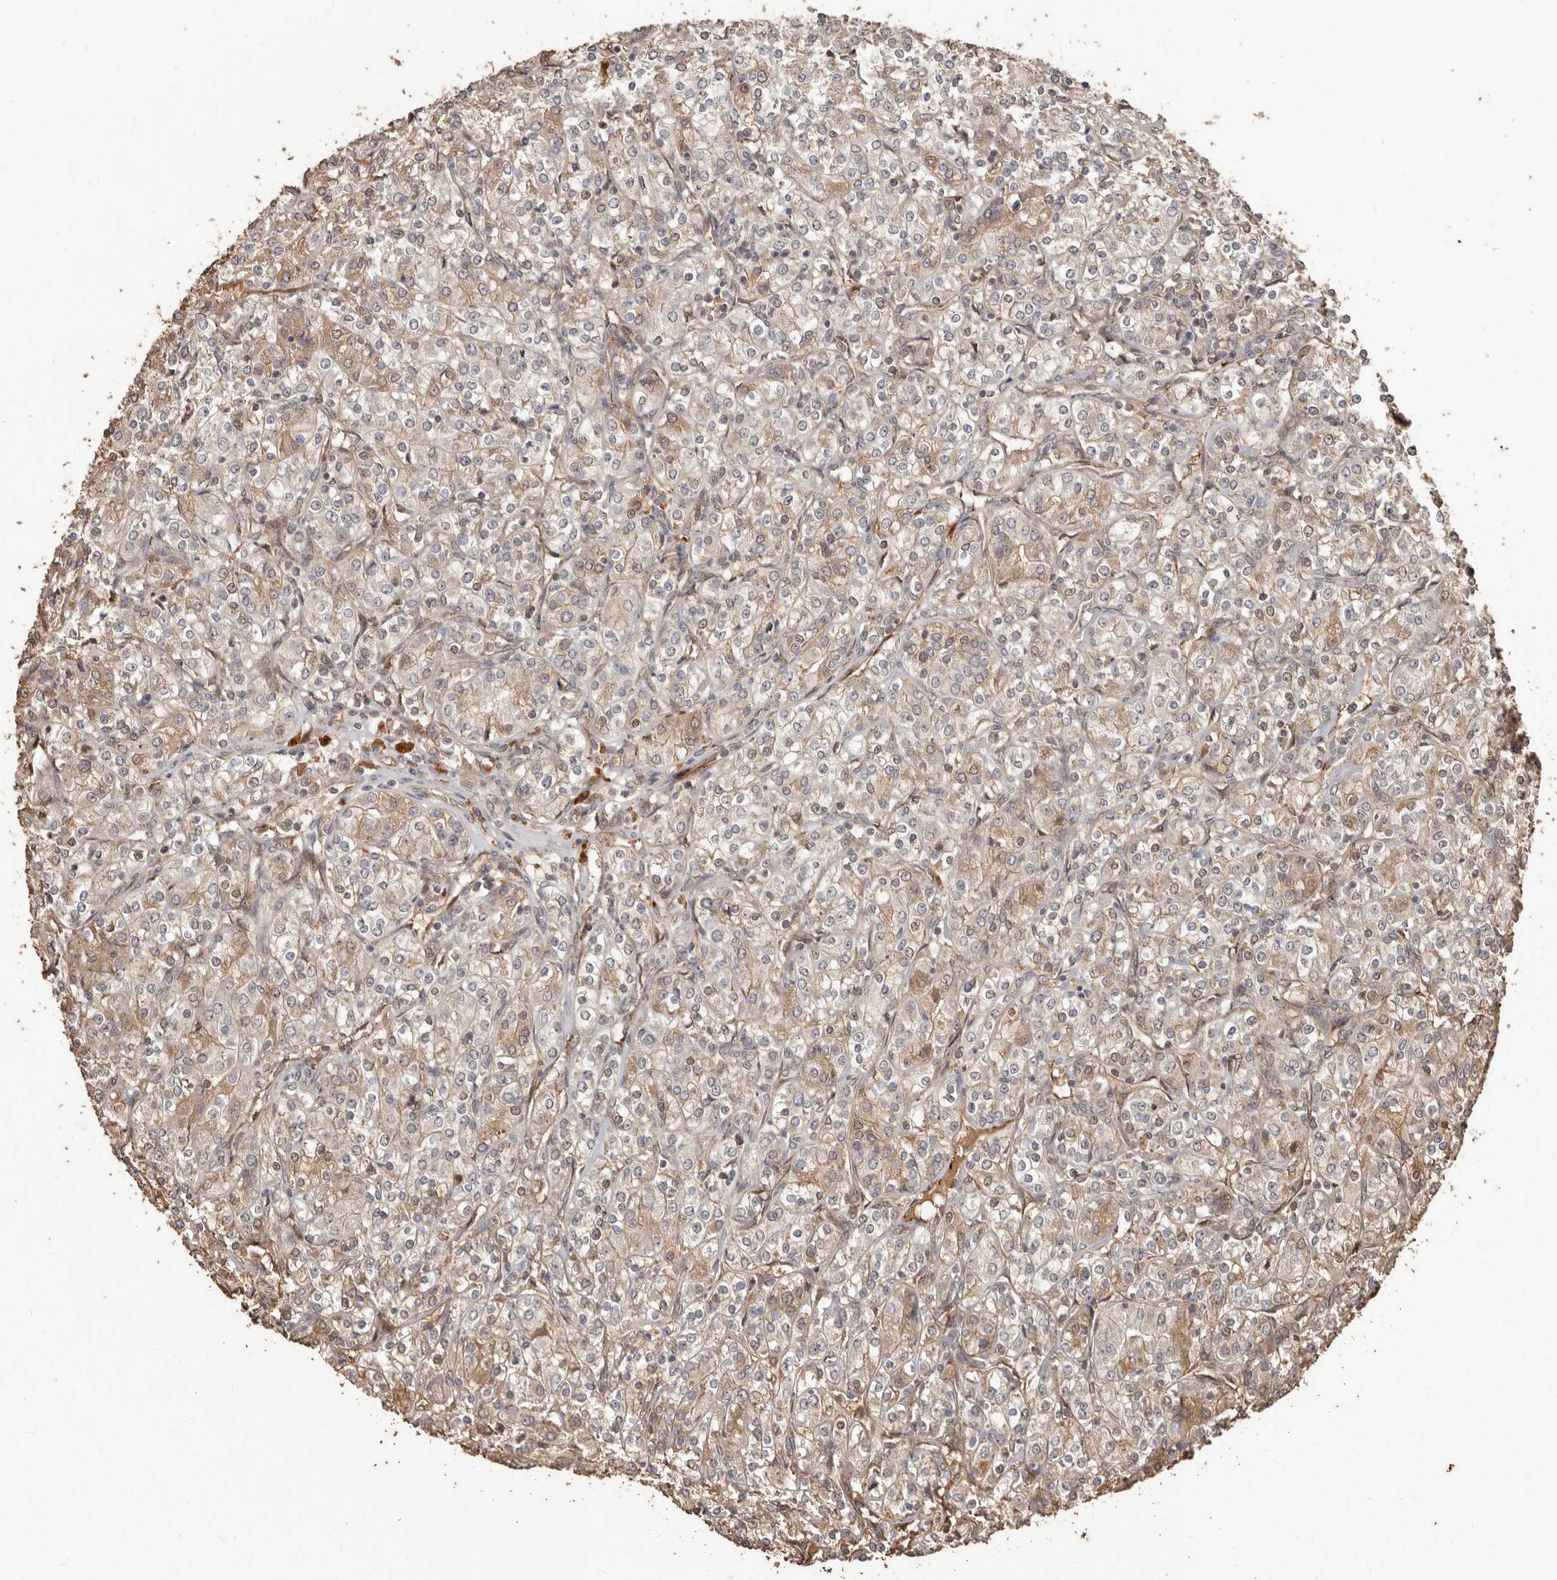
{"staining": {"intensity": "weak", "quantity": "25%-75%", "location": "cytoplasmic/membranous"}, "tissue": "renal cancer", "cell_type": "Tumor cells", "image_type": "cancer", "snomed": [{"axis": "morphology", "description": "Adenocarcinoma, NOS"}, {"axis": "topography", "description": "Kidney"}], "caption": "This micrograph exhibits adenocarcinoma (renal) stained with immunohistochemistry (IHC) to label a protein in brown. The cytoplasmic/membranous of tumor cells show weak positivity for the protein. Nuclei are counter-stained blue.", "gene": "NUP43", "patient": {"sex": "male", "age": 77}}